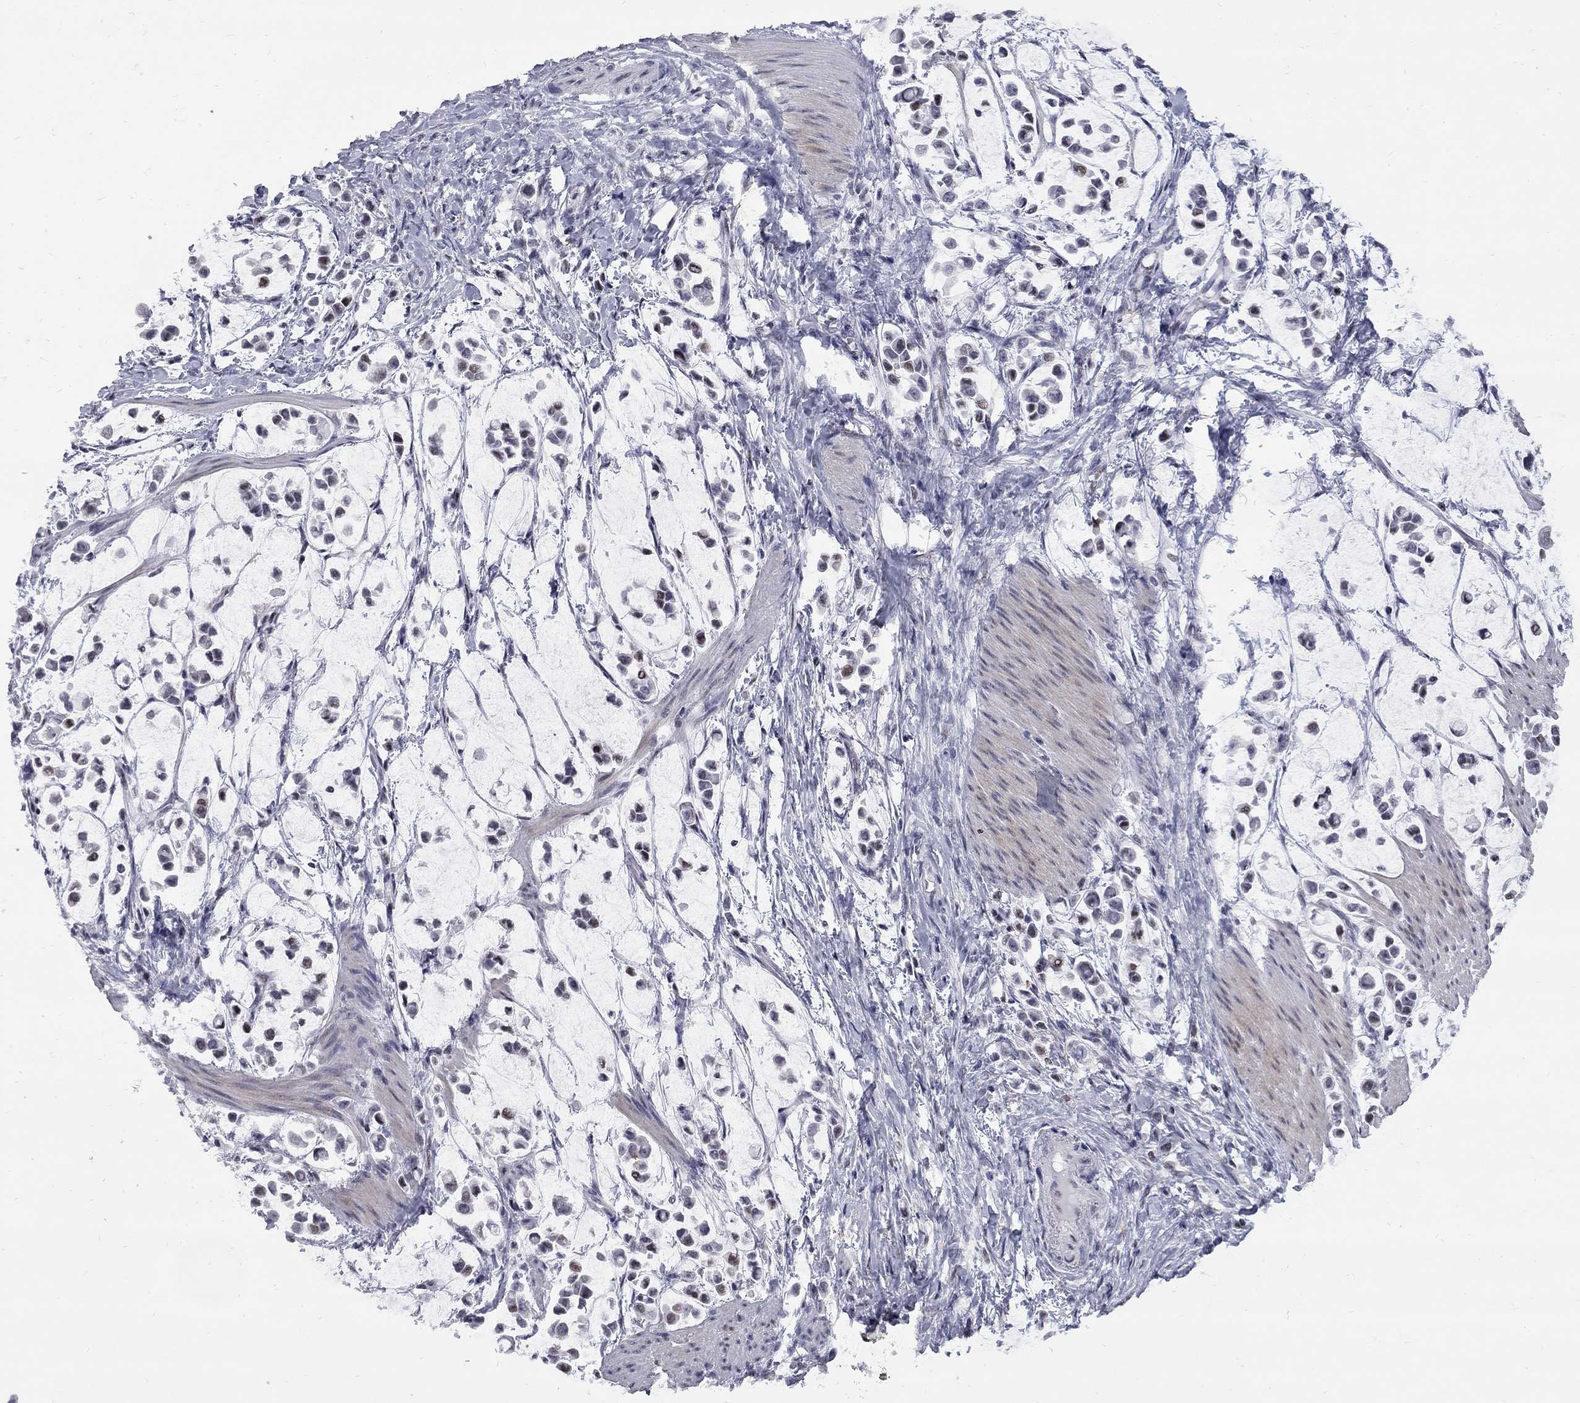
{"staining": {"intensity": "moderate", "quantity": "25%-75%", "location": "nuclear"}, "tissue": "stomach cancer", "cell_type": "Tumor cells", "image_type": "cancer", "snomed": [{"axis": "morphology", "description": "Adenocarcinoma, NOS"}, {"axis": "topography", "description": "Stomach"}], "caption": "This is a photomicrograph of immunohistochemistry staining of stomach cancer, which shows moderate expression in the nuclear of tumor cells.", "gene": "ZNF154", "patient": {"sex": "male", "age": 82}}